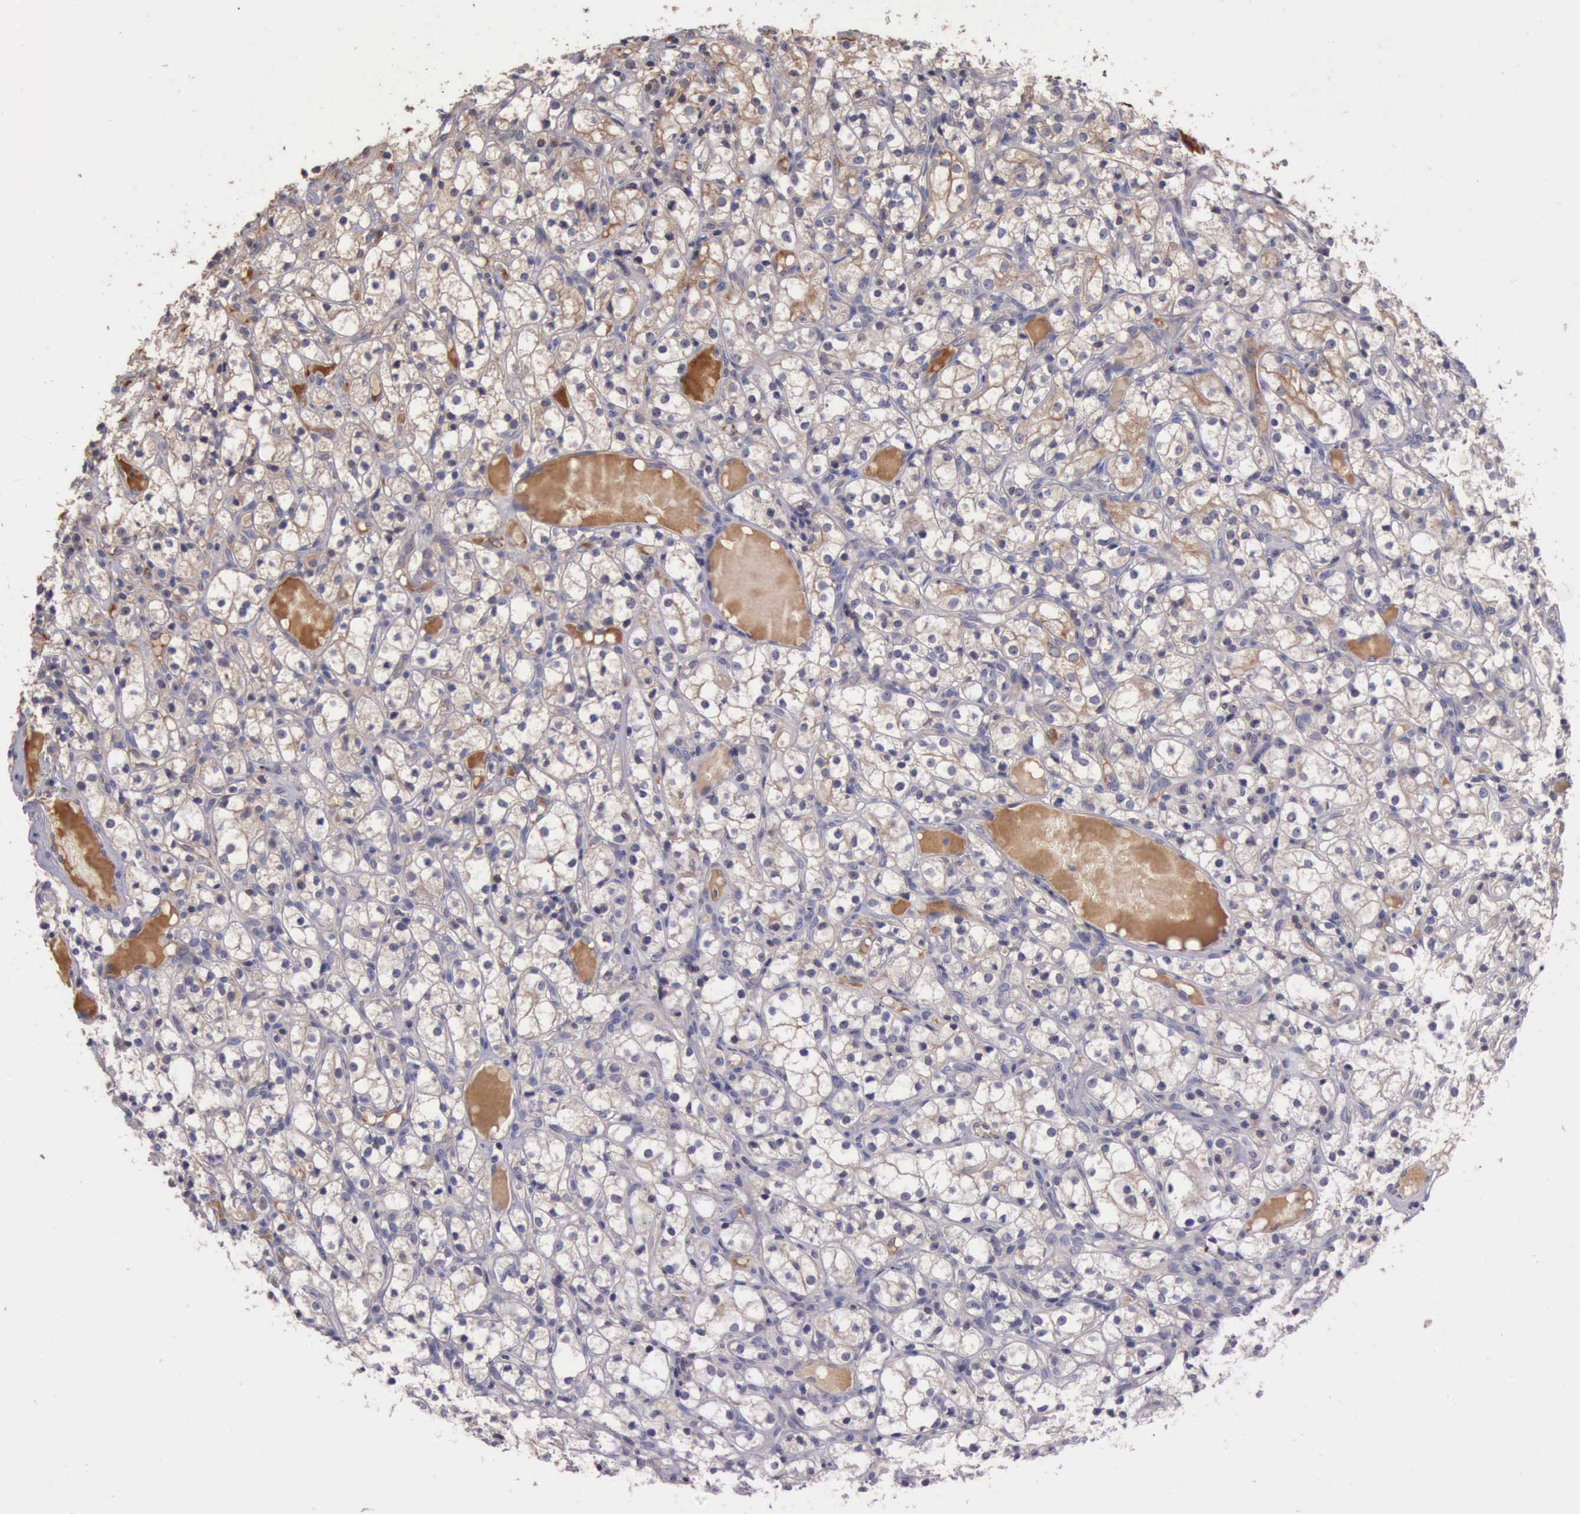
{"staining": {"intensity": "negative", "quantity": "none", "location": "none"}, "tissue": "renal cancer", "cell_type": "Tumor cells", "image_type": "cancer", "snomed": [{"axis": "morphology", "description": "Adenocarcinoma, NOS"}, {"axis": "topography", "description": "Kidney"}], "caption": "An immunohistochemistry micrograph of renal adenocarcinoma is shown. There is no staining in tumor cells of renal adenocarcinoma. The staining was performed using DAB to visualize the protein expression in brown, while the nuclei were stained in blue with hematoxylin (Magnification: 20x).", "gene": "RAB39B", "patient": {"sex": "male", "age": 61}}